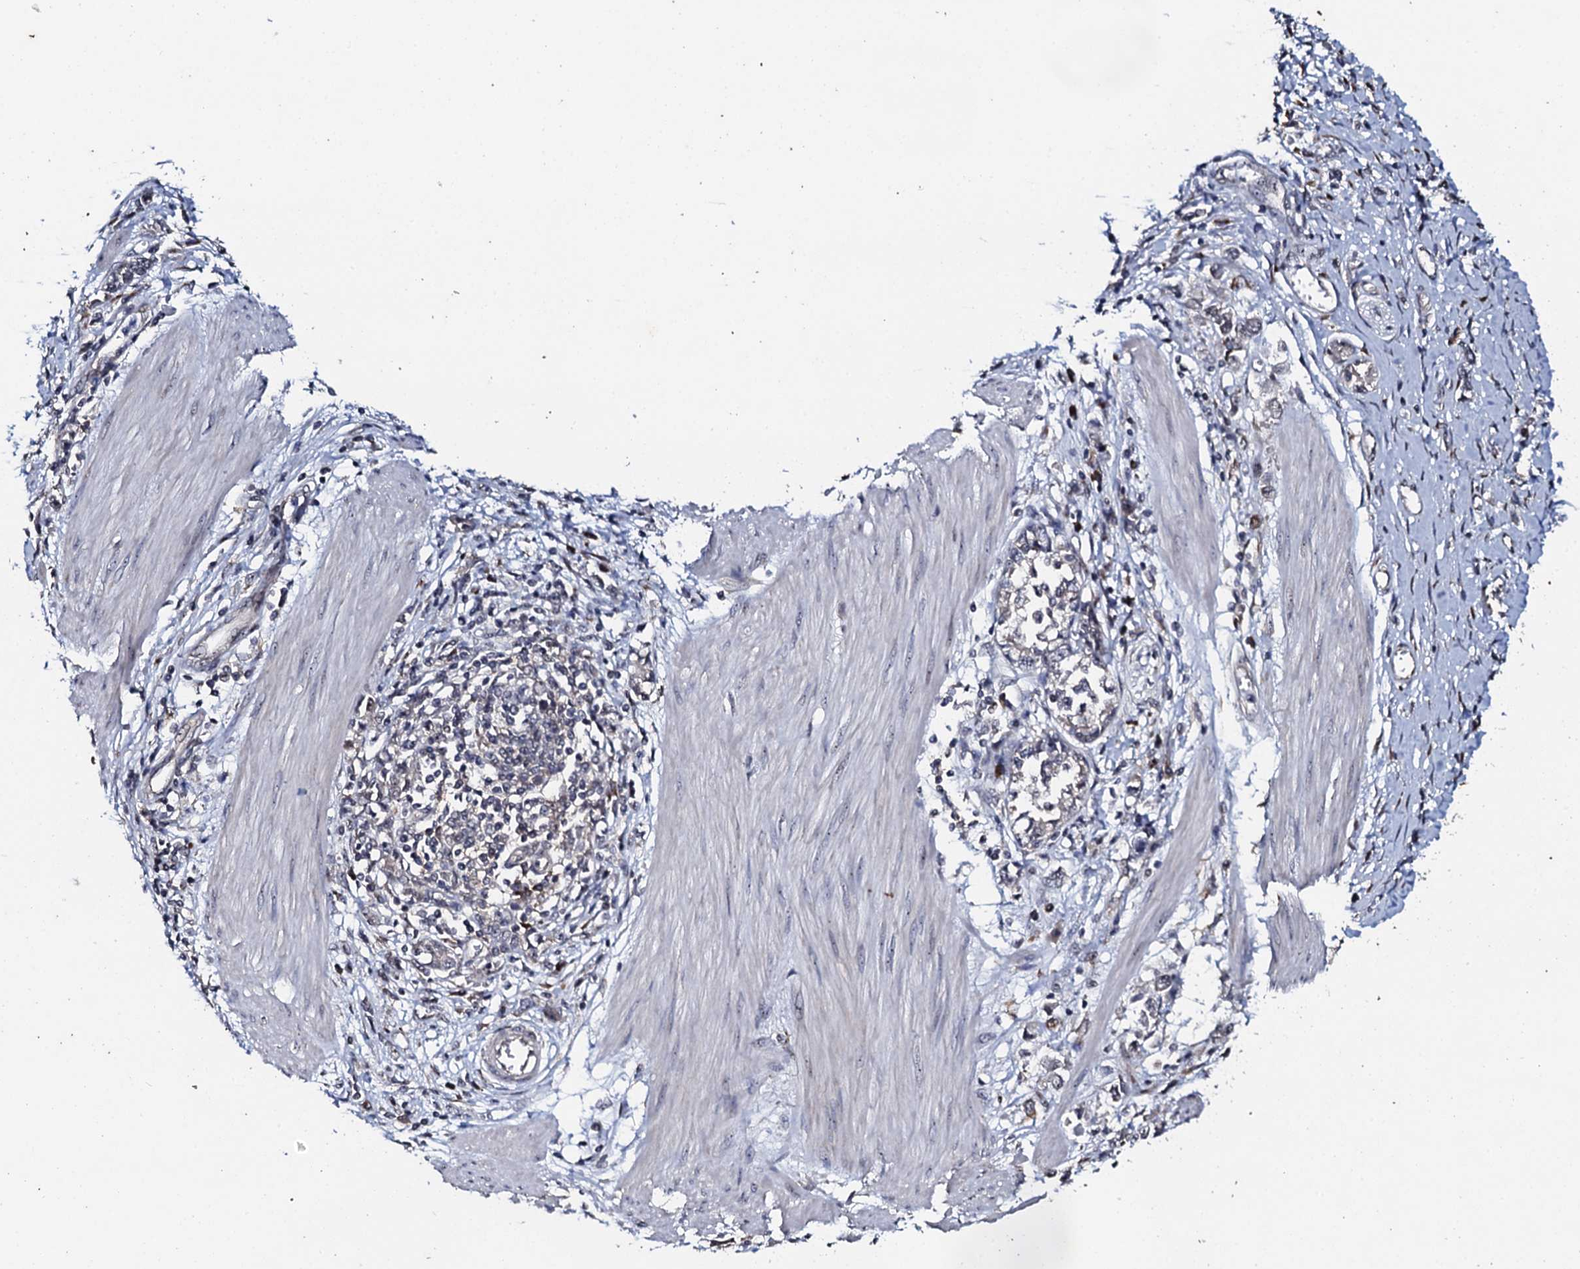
{"staining": {"intensity": "negative", "quantity": "none", "location": "none"}, "tissue": "stomach cancer", "cell_type": "Tumor cells", "image_type": "cancer", "snomed": [{"axis": "morphology", "description": "Adenocarcinoma, NOS"}, {"axis": "topography", "description": "Stomach"}], "caption": "This is a micrograph of immunohistochemistry (IHC) staining of stomach cancer, which shows no positivity in tumor cells.", "gene": "FAM111A", "patient": {"sex": "female", "age": 76}}